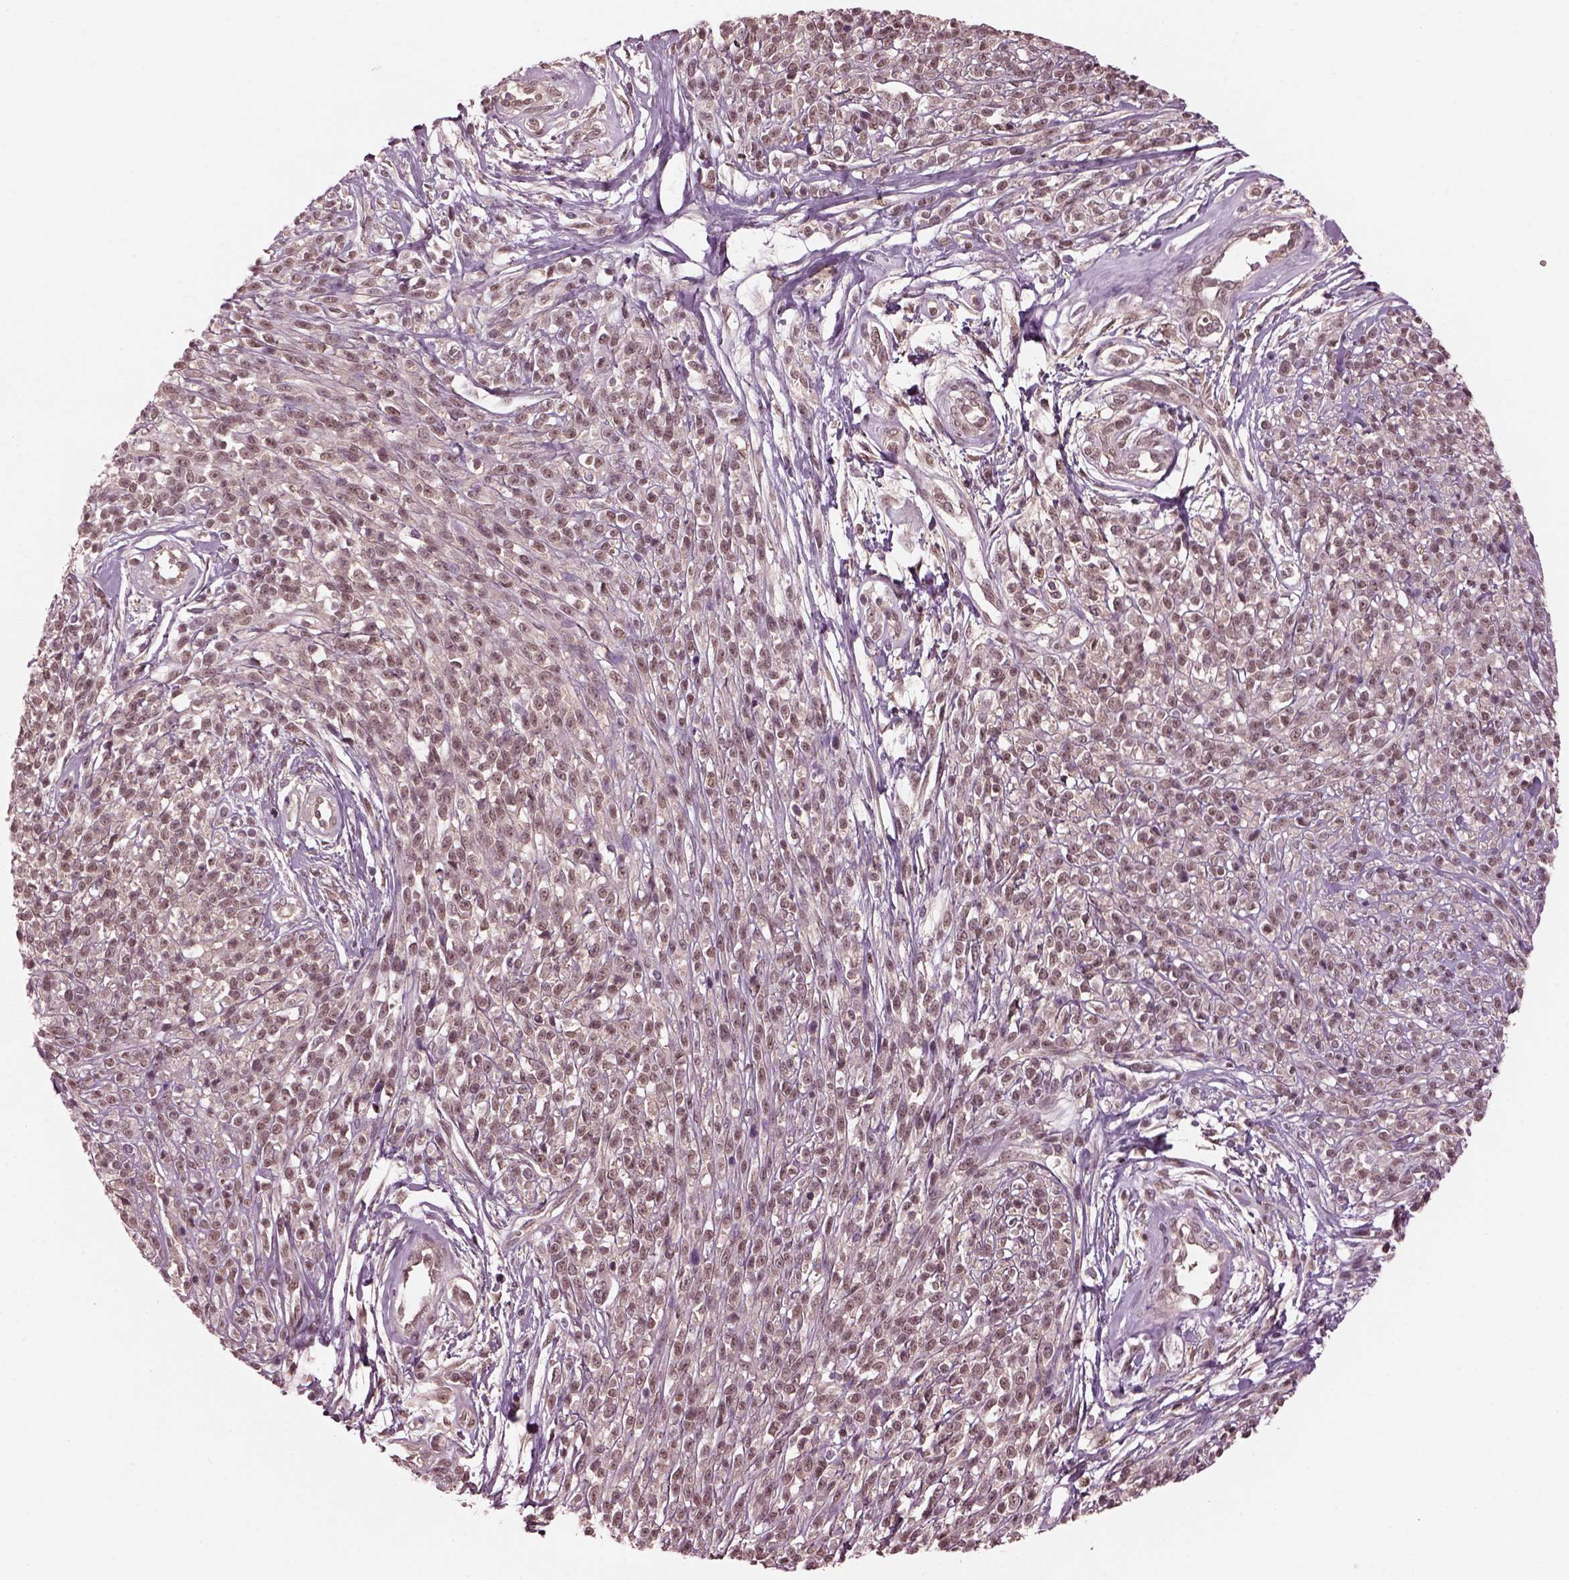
{"staining": {"intensity": "weak", "quantity": ">75%", "location": "nuclear"}, "tissue": "melanoma", "cell_type": "Tumor cells", "image_type": "cancer", "snomed": [{"axis": "morphology", "description": "Malignant melanoma, NOS"}, {"axis": "topography", "description": "Skin"}, {"axis": "topography", "description": "Skin of trunk"}], "caption": "A low amount of weak nuclear expression is appreciated in about >75% of tumor cells in melanoma tissue.", "gene": "SRI", "patient": {"sex": "male", "age": 74}}